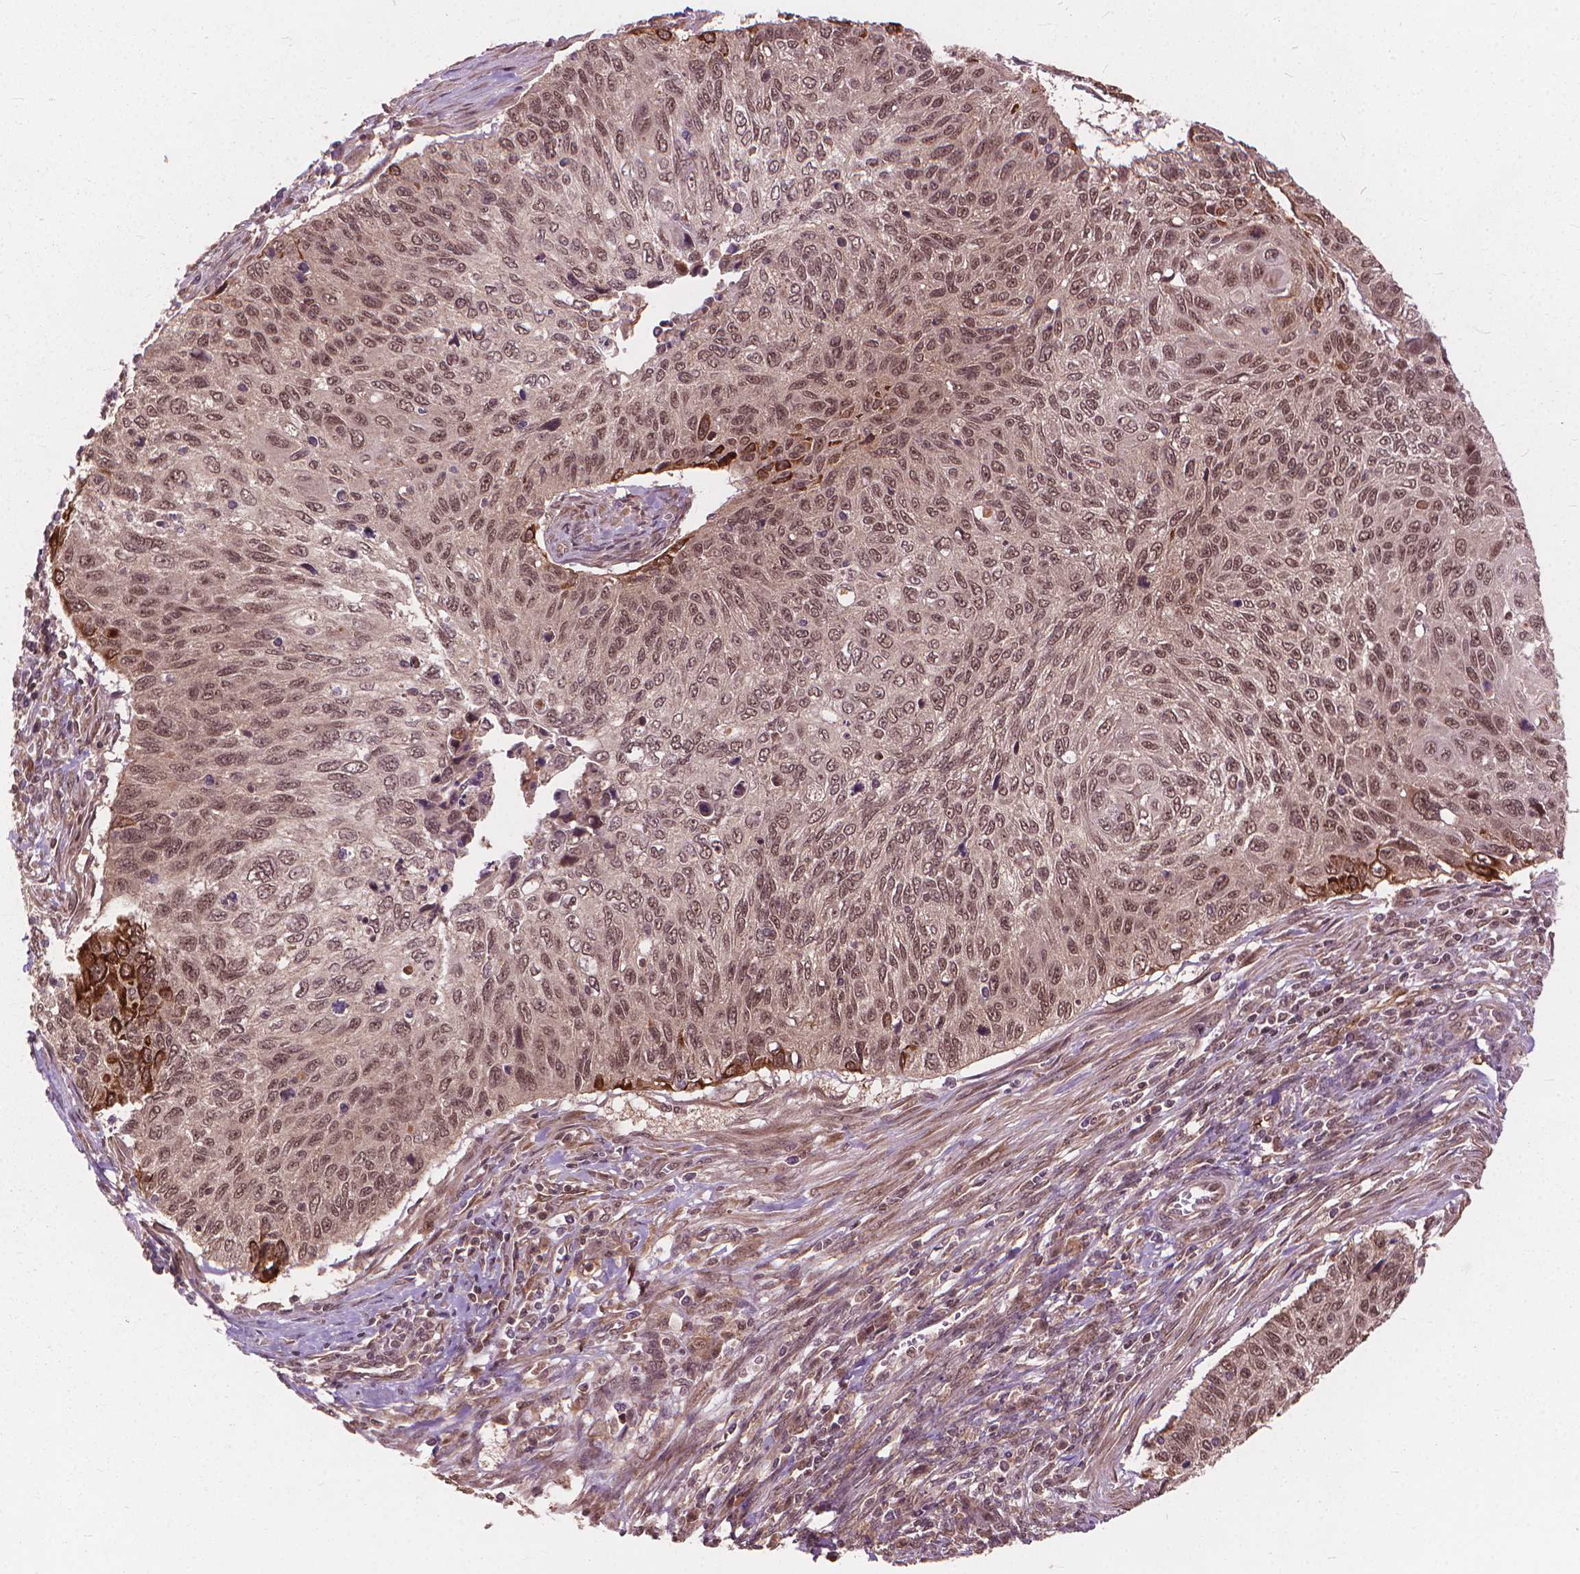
{"staining": {"intensity": "moderate", "quantity": ">75%", "location": "nuclear"}, "tissue": "cervical cancer", "cell_type": "Tumor cells", "image_type": "cancer", "snomed": [{"axis": "morphology", "description": "Squamous cell carcinoma, NOS"}, {"axis": "topography", "description": "Cervix"}], "caption": "Cervical cancer was stained to show a protein in brown. There is medium levels of moderate nuclear positivity in approximately >75% of tumor cells.", "gene": "SSU72", "patient": {"sex": "female", "age": 70}}